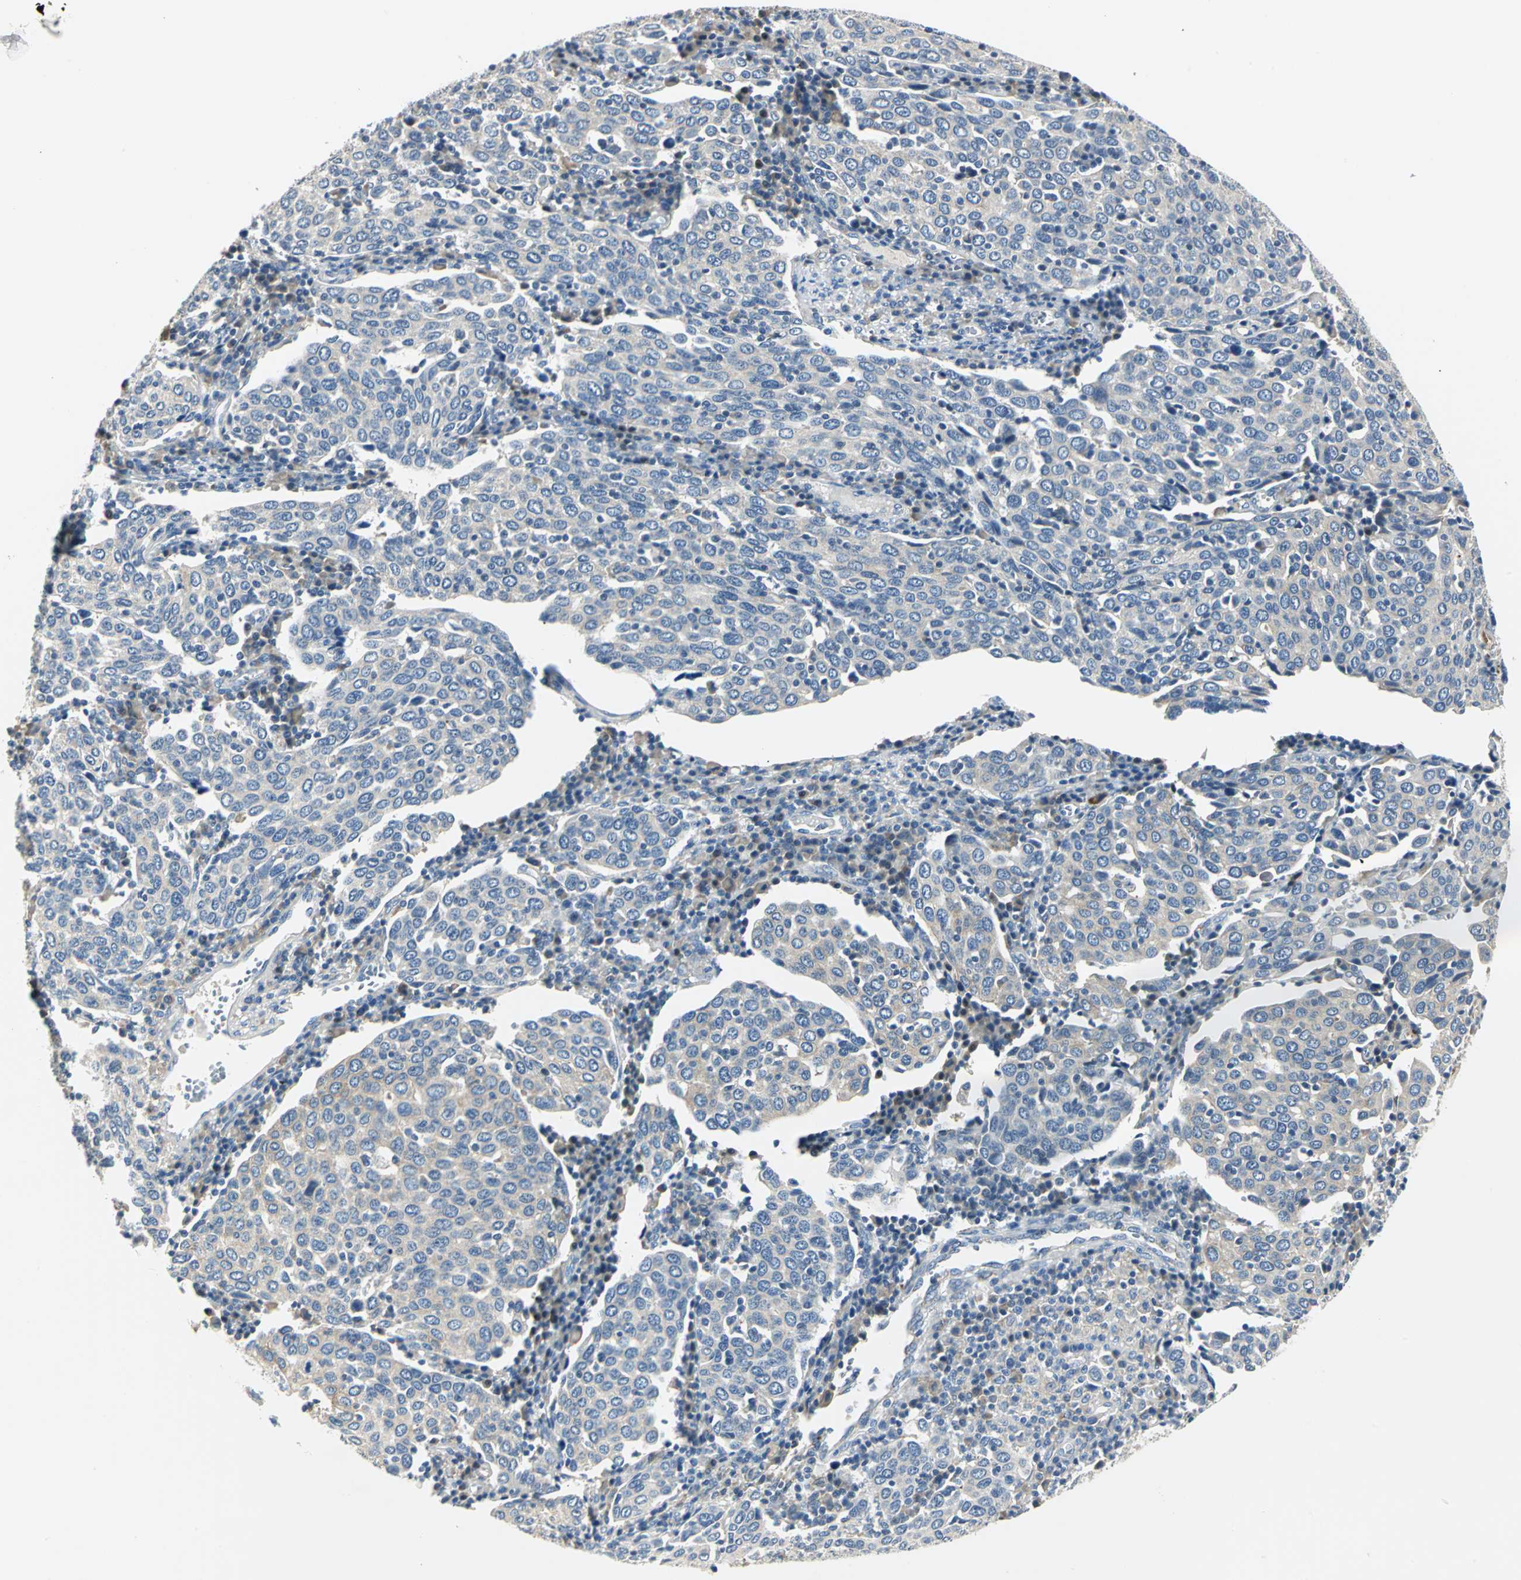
{"staining": {"intensity": "weak", "quantity": "<25%", "location": "cytoplasmic/membranous"}, "tissue": "cervical cancer", "cell_type": "Tumor cells", "image_type": "cancer", "snomed": [{"axis": "morphology", "description": "Squamous cell carcinoma, NOS"}, {"axis": "topography", "description": "Cervix"}], "caption": "This image is of cervical cancer (squamous cell carcinoma) stained with IHC to label a protein in brown with the nuclei are counter-stained blue. There is no positivity in tumor cells.", "gene": "B3GNT2", "patient": {"sex": "female", "age": 40}}